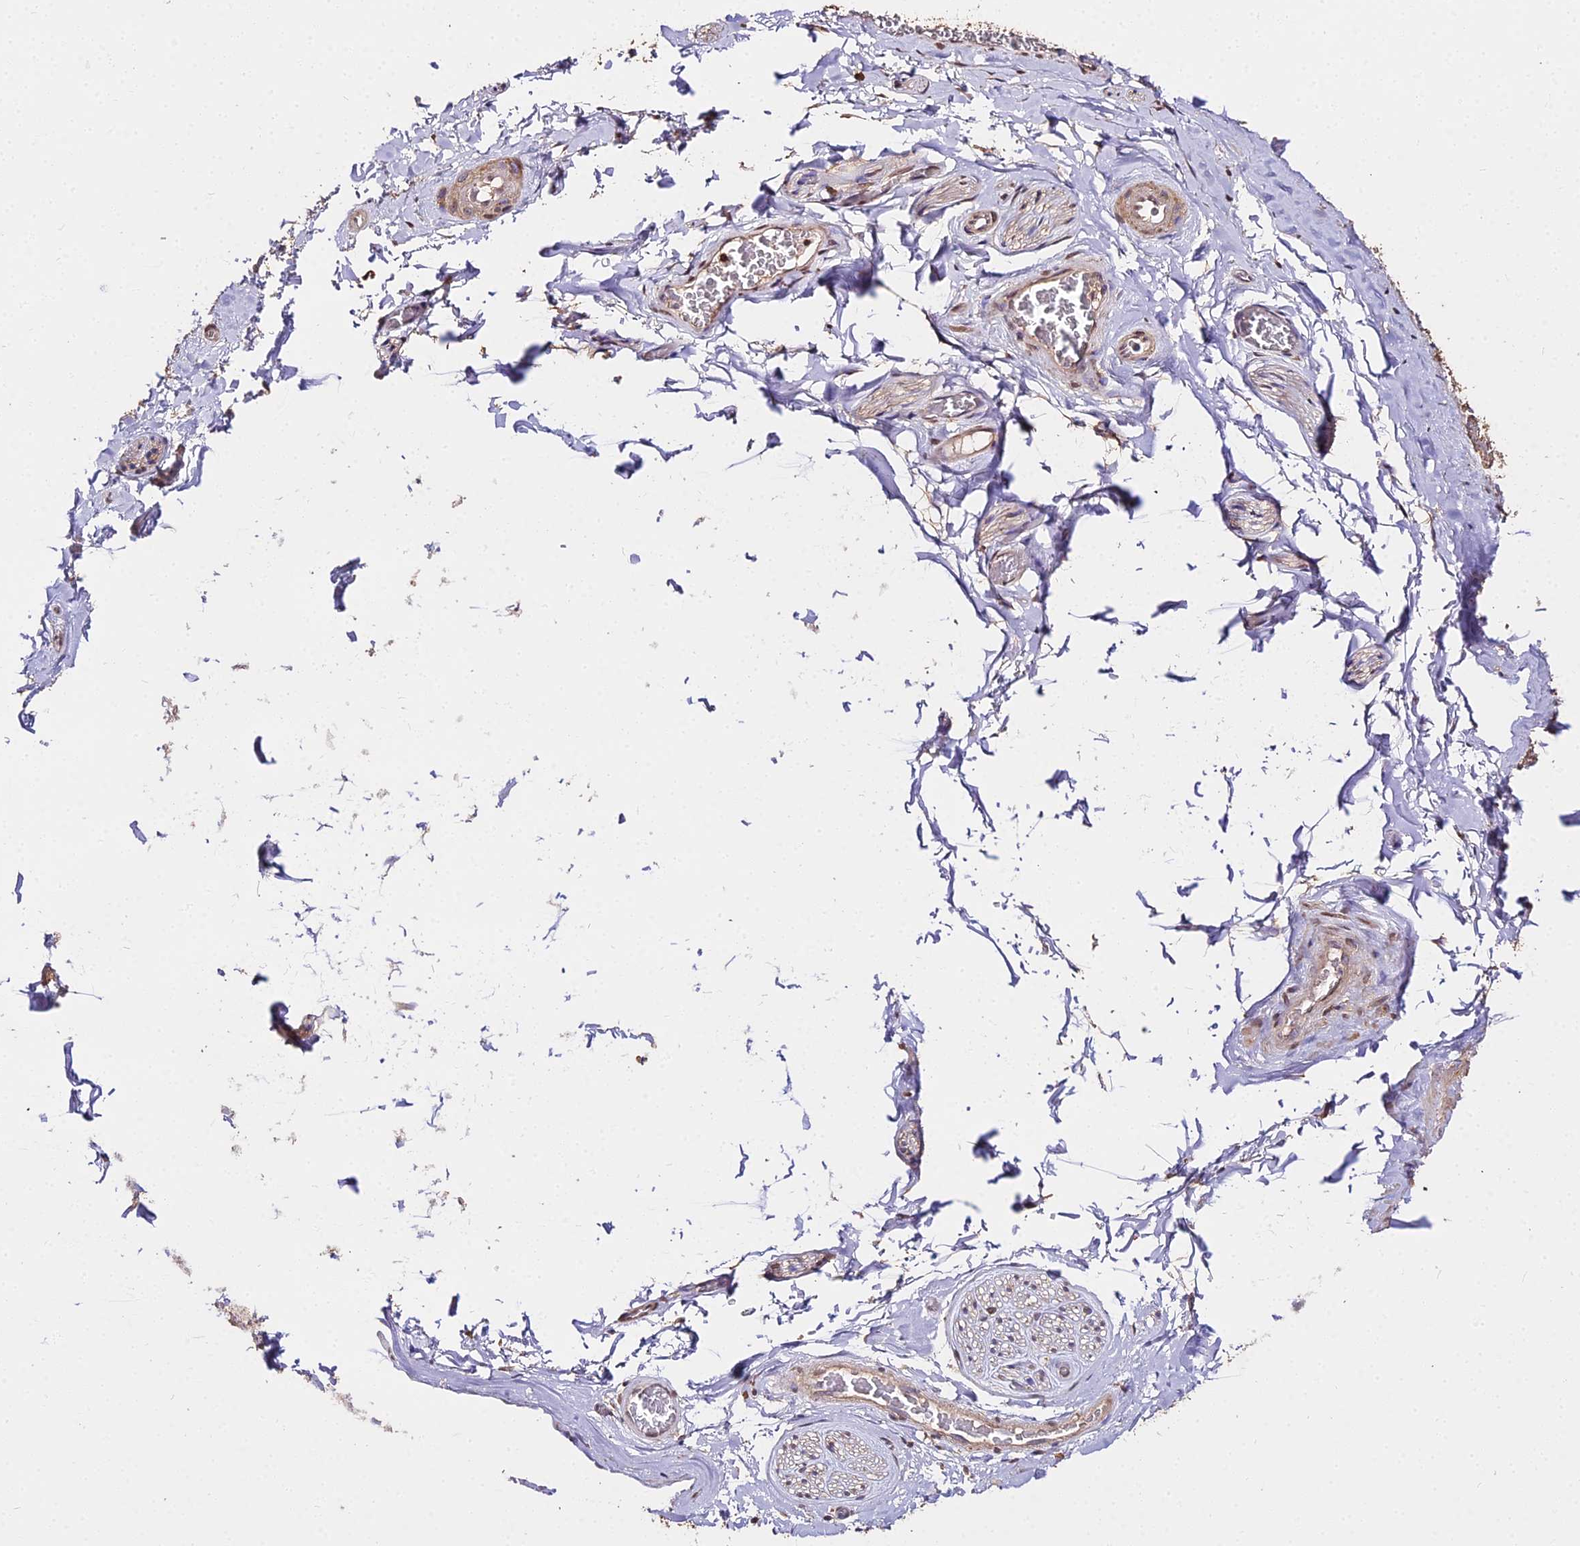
{"staining": {"intensity": "weak", "quantity": "<25%", "location": "cytoplasmic/membranous"}, "tissue": "adipose tissue", "cell_type": "Adipocytes", "image_type": "normal", "snomed": [{"axis": "morphology", "description": "Normal tissue, NOS"}, {"axis": "topography", "description": "Soft tissue"}, {"axis": "topography", "description": "Adipose tissue"}, {"axis": "topography", "description": "Vascular tissue"}, {"axis": "topography", "description": "Peripheral nerve tissue"}], "caption": "Adipose tissue stained for a protein using immunohistochemistry (IHC) displays no positivity adipocytes.", "gene": "METTL13", "patient": {"sex": "male", "age": 46}}